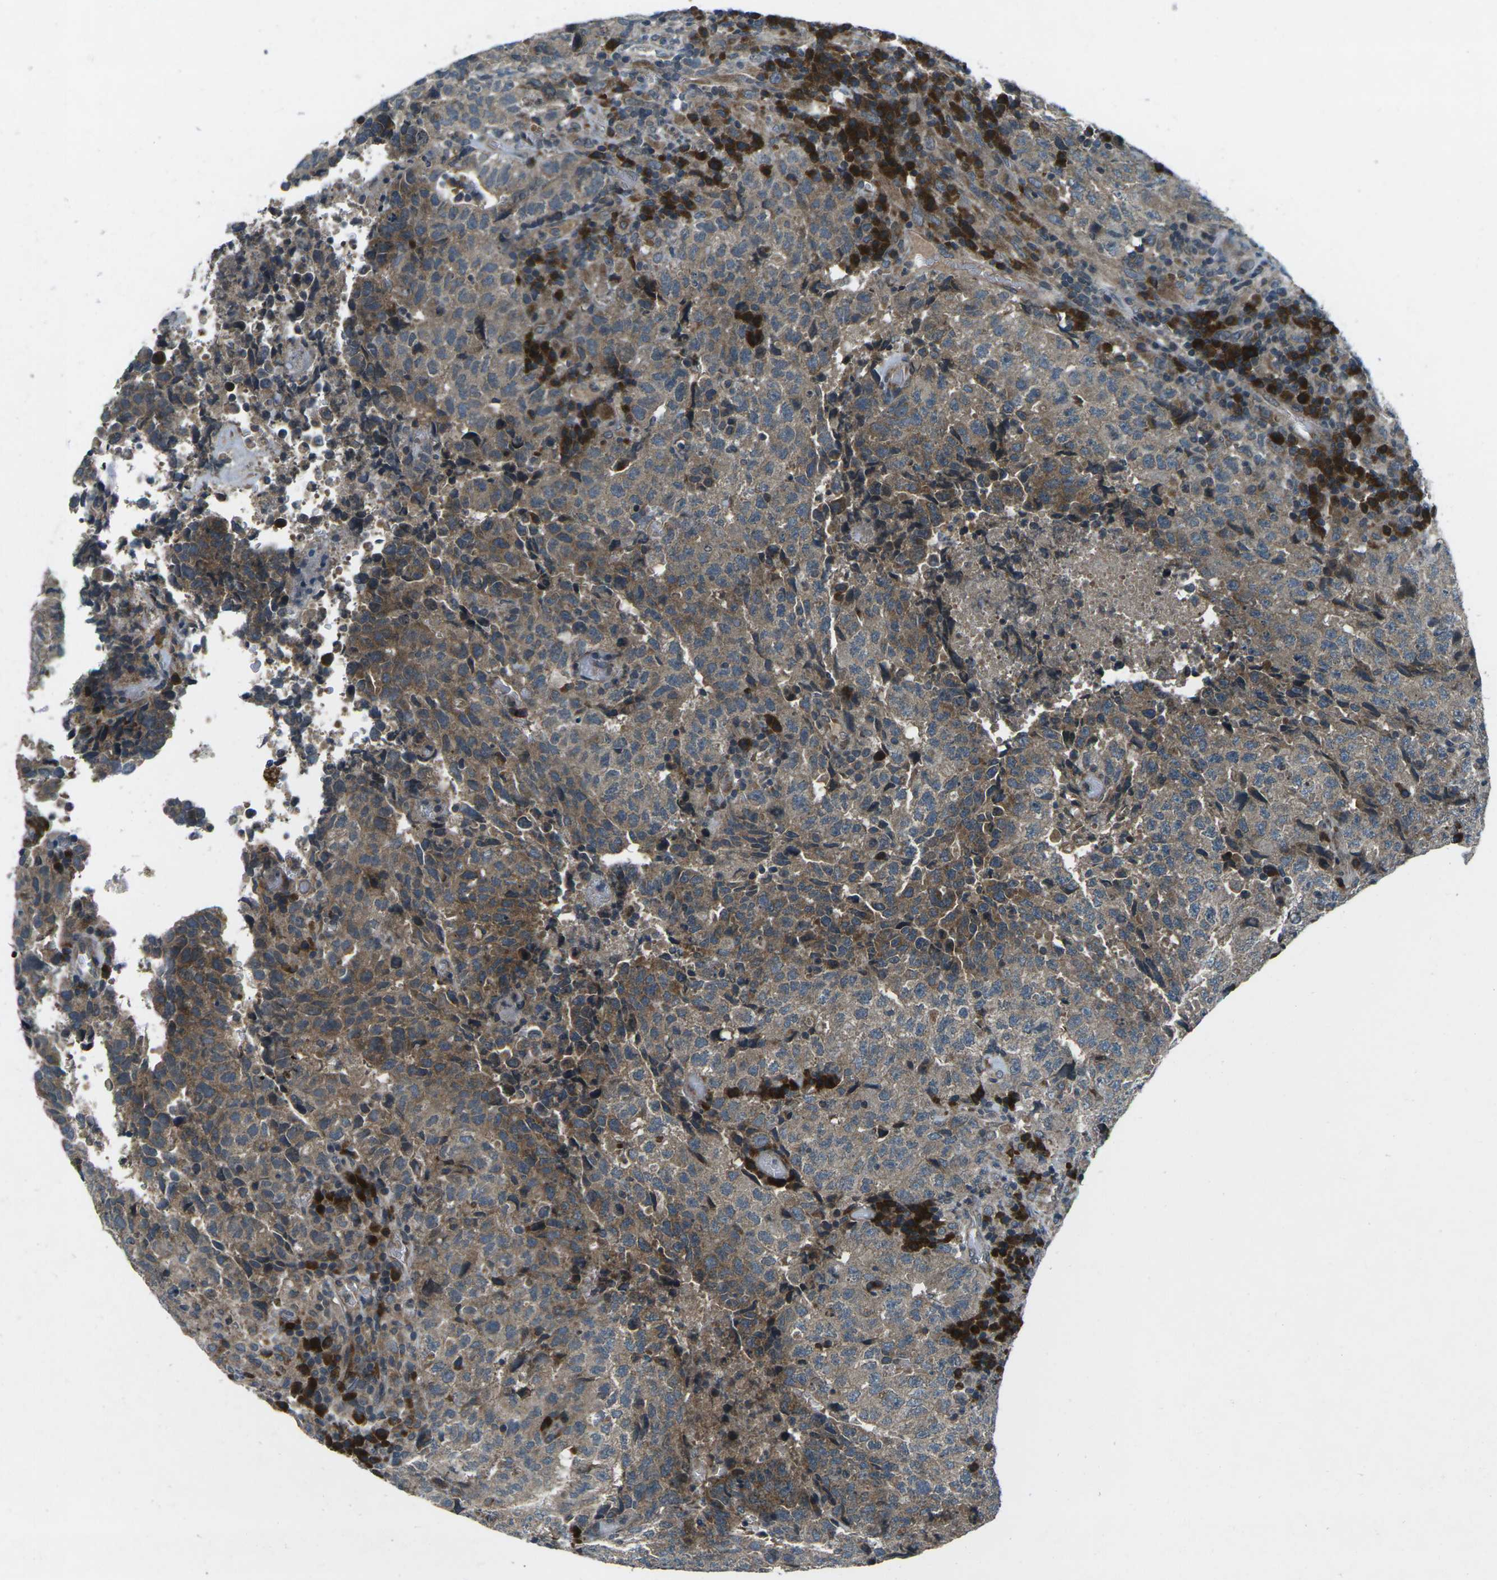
{"staining": {"intensity": "moderate", "quantity": ">75%", "location": "cytoplasmic/membranous"}, "tissue": "testis cancer", "cell_type": "Tumor cells", "image_type": "cancer", "snomed": [{"axis": "morphology", "description": "Necrosis, NOS"}, {"axis": "morphology", "description": "Carcinoma, Embryonal, NOS"}, {"axis": "topography", "description": "Testis"}], "caption": "High-power microscopy captured an IHC histopathology image of testis cancer (embryonal carcinoma), revealing moderate cytoplasmic/membranous positivity in about >75% of tumor cells.", "gene": "CDK16", "patient": {"sex": "male", "age": 19}}